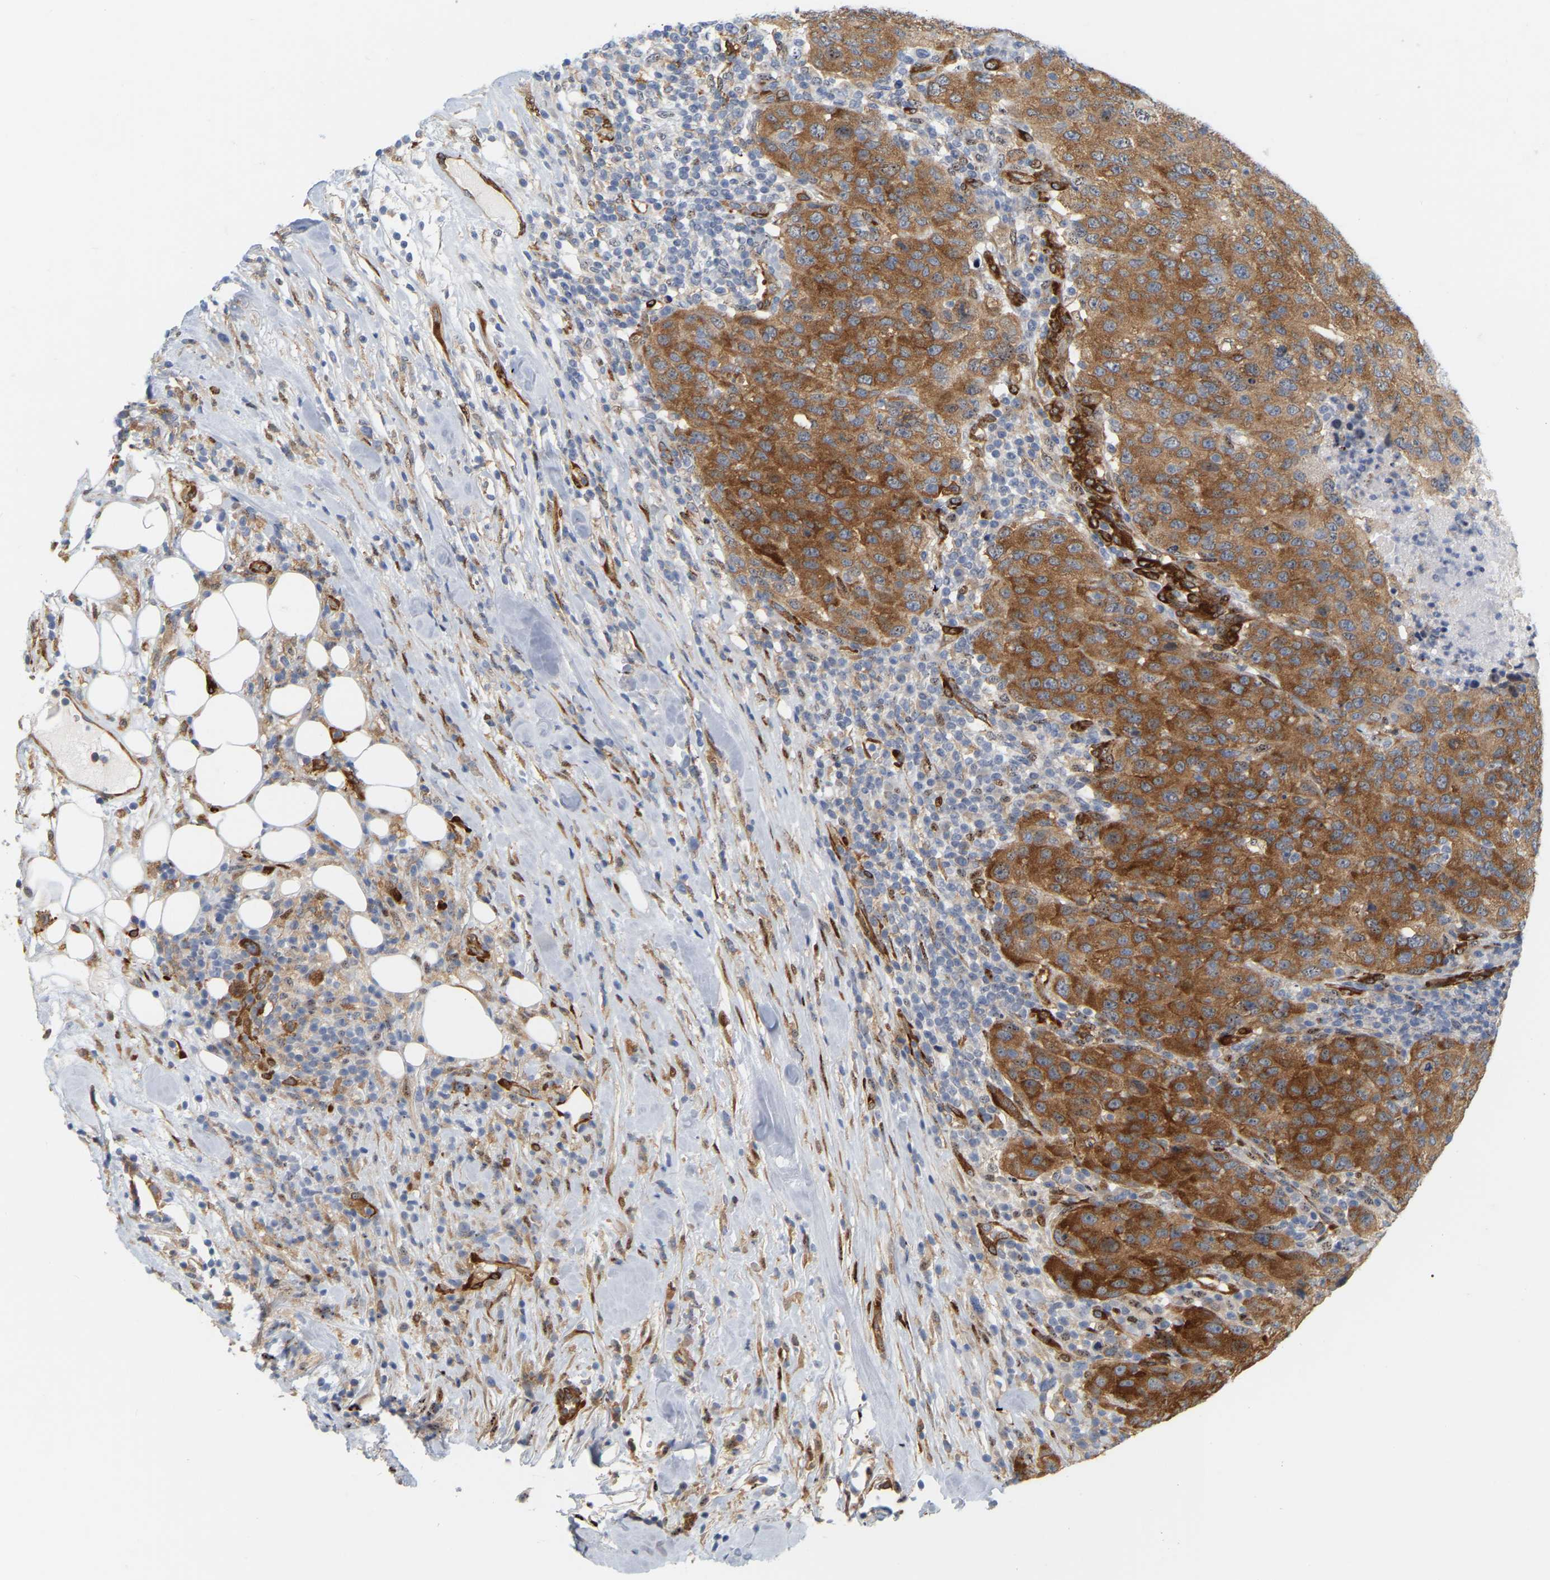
{"staining": {"intensity": "strong", "quantity": ">75%", "location": "cytoplasmic/membranous"}, "tissue": "breast cancer", "cell_type": "Tumor cells", "image_type": "cancer", "snomed": [{"axis": "morphology", "description": "Duct carcinoma"}, {"axis": "topography", "description": "Breast"}], "caption": "Protein expression analysis of human breast cancer (infiltrating ductal carcinoma) reveals strong cytoplasmic/membranous positivity in about >75% of tumor cells.", "gene": "RAPH1", "patient": {"sex": "female", "age": 37}}